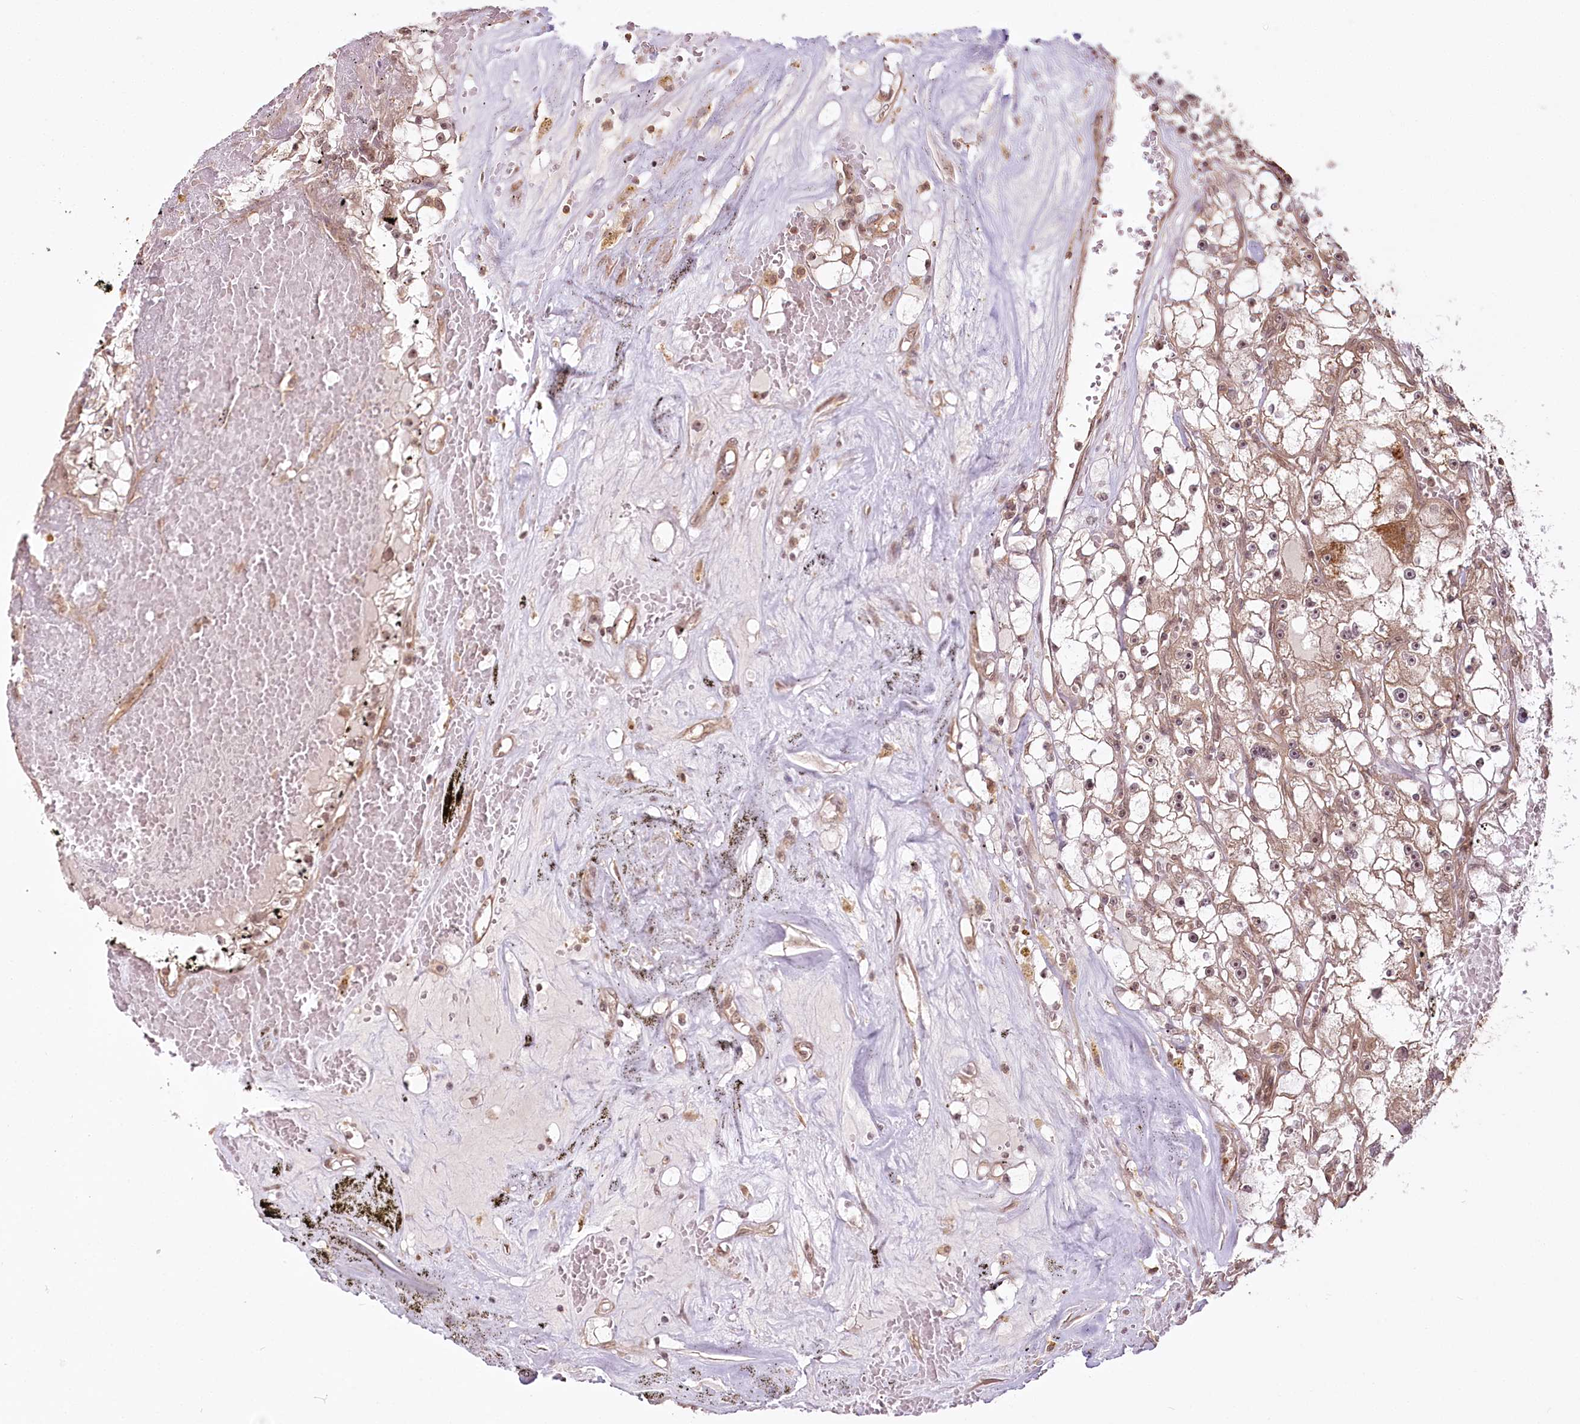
{"staining": {"intensity": "moderate", "quantity": "25%-75%", "location": "cytoplasmic/membranous,nuclear"}, "tissue": "renal cancer", "cell_type": "Tumor cells", "image_type": "cancer", "snomed": [{"axis": "morphology", "description": "Adenocarcinoma, NOS"}, {"axis": "topography", "description": "Kidney"}], "caption": "Immunohistochemical staining of adenocarcinoma (renal) demonstrates medium levels of moderate cytoplasmic/membranous and nuclear protein expression in about 25%-75% of tumor cells.", "gene": "R3HDM2", "patient": {"sex": "male", "age": 56}}